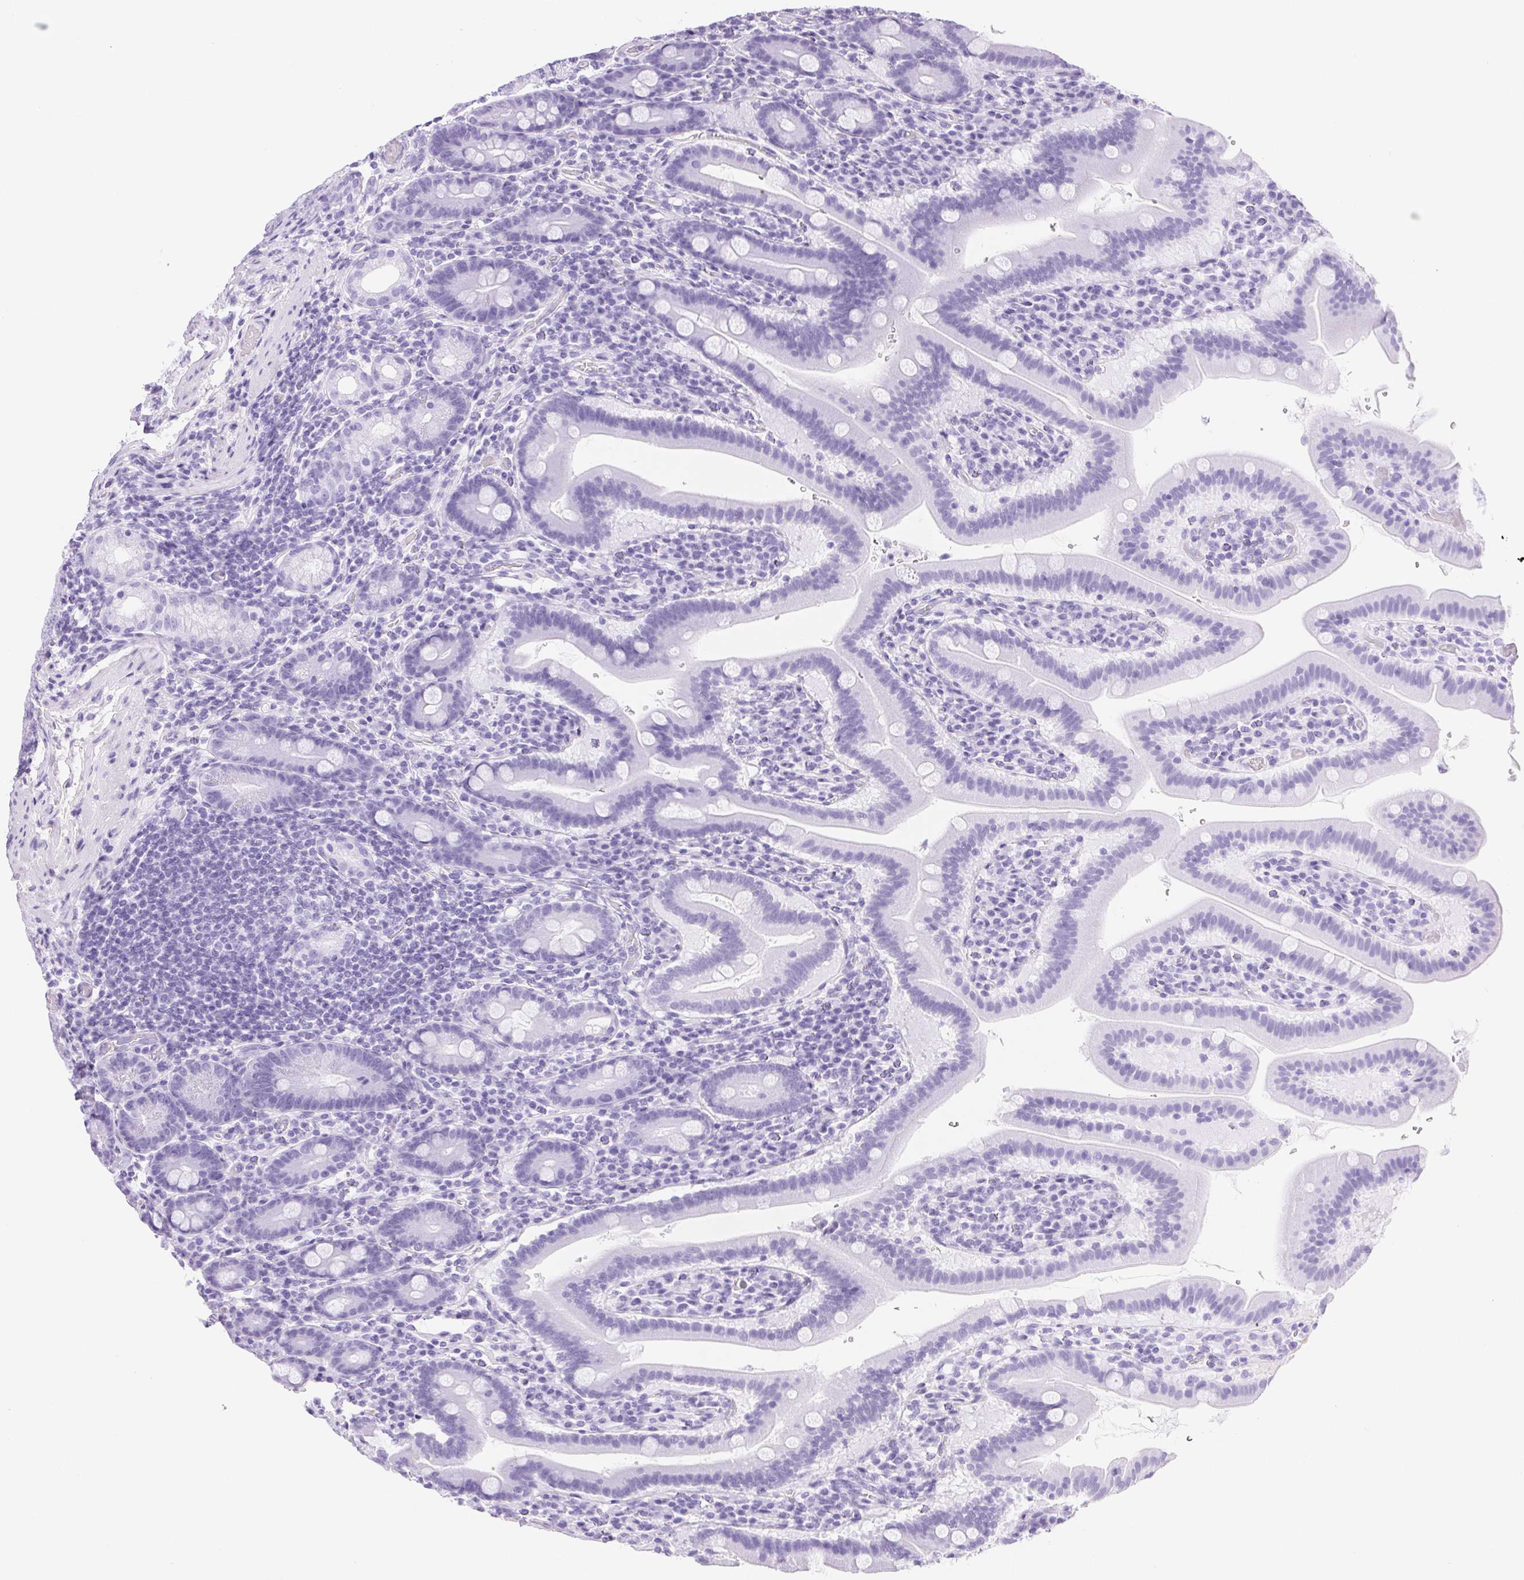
{"staining": {"intensity": "negative", "quantity": "none", "location": "none"}, "tissue": "small intestine", "cell_type": "Glandular cells", "image_type": "normal", "snomed": [{"axis": "morphology", "description": "Normal tissue, NOS"}, {"axis": "topography", "description": "Small intestine"}], "caption": "This image is of normal small intestine stained with IHC to label a protein in brown with the nuclei are counter-stained blue. There is no expression in glandular cells. (Stains: DAB (3,3'-diaminobenzidine) immunohistochemistry (IHC) with hematoxylin counter stain, Microscopy: brightfield microscopy at high magnification).", "gene": "FGA", "patient": {"sex": "male", "age": 26}}